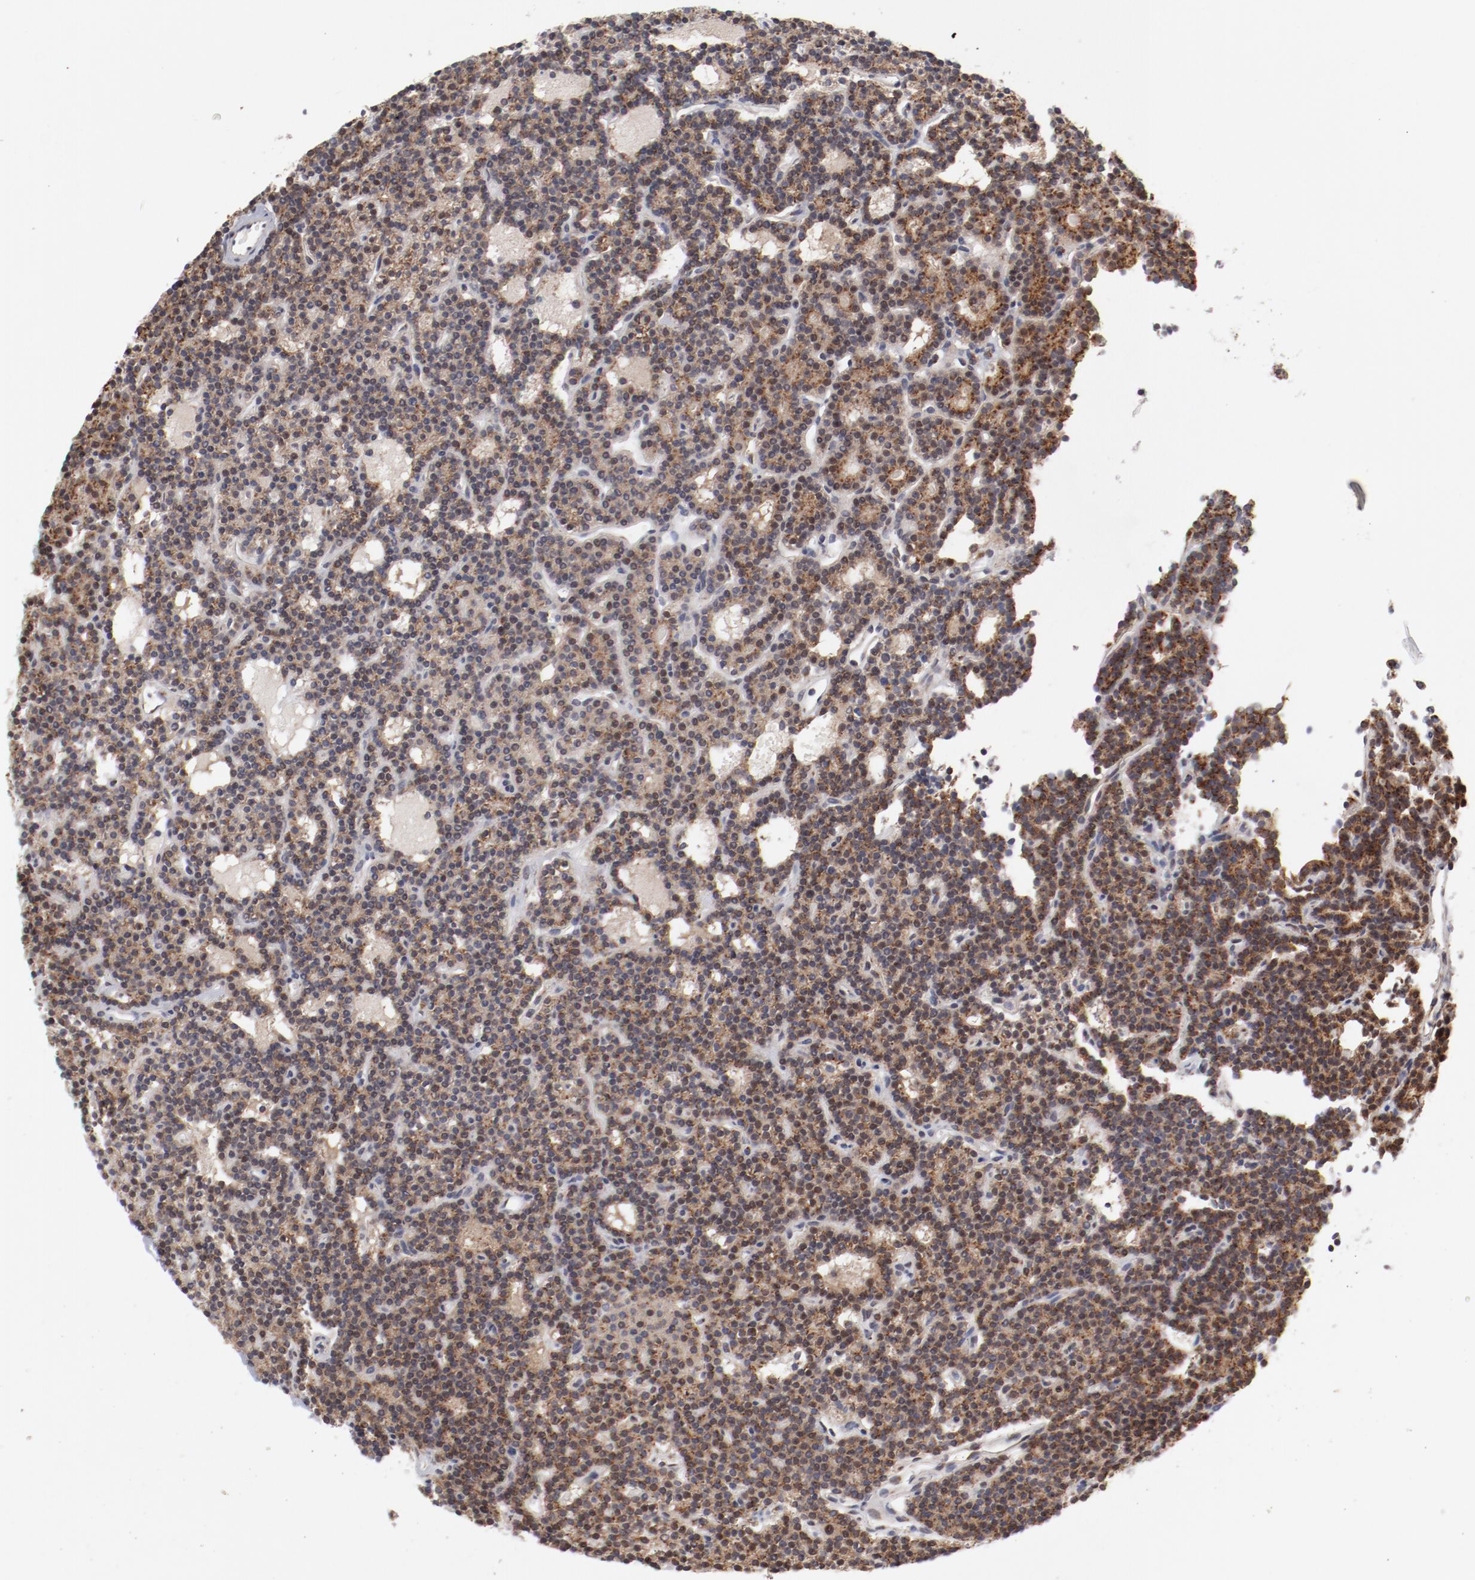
{"staining": {"intensity": "weak", "quantity": ">75%", "location": "cytoplasmic/membranous"}, "tissue": "parathyroid gland", "cell_type": "Glandular cells", "image_type": "normal", "snomed": [{"axis": "morphology", "description": "Normal tissue, NOS"}, {"axis": "topography", "description": "Parathyroid gland"}], "caption": "Parathyroid gland stained with DAB (3,3'-diaminobenzidine) immunohistochemistry shows low levels of weak cytoplasmic/membranous positivity in approximately >75% of glandular cells.", "gene": "RPL12", "patient": {"sex": "female", "age": 45}}